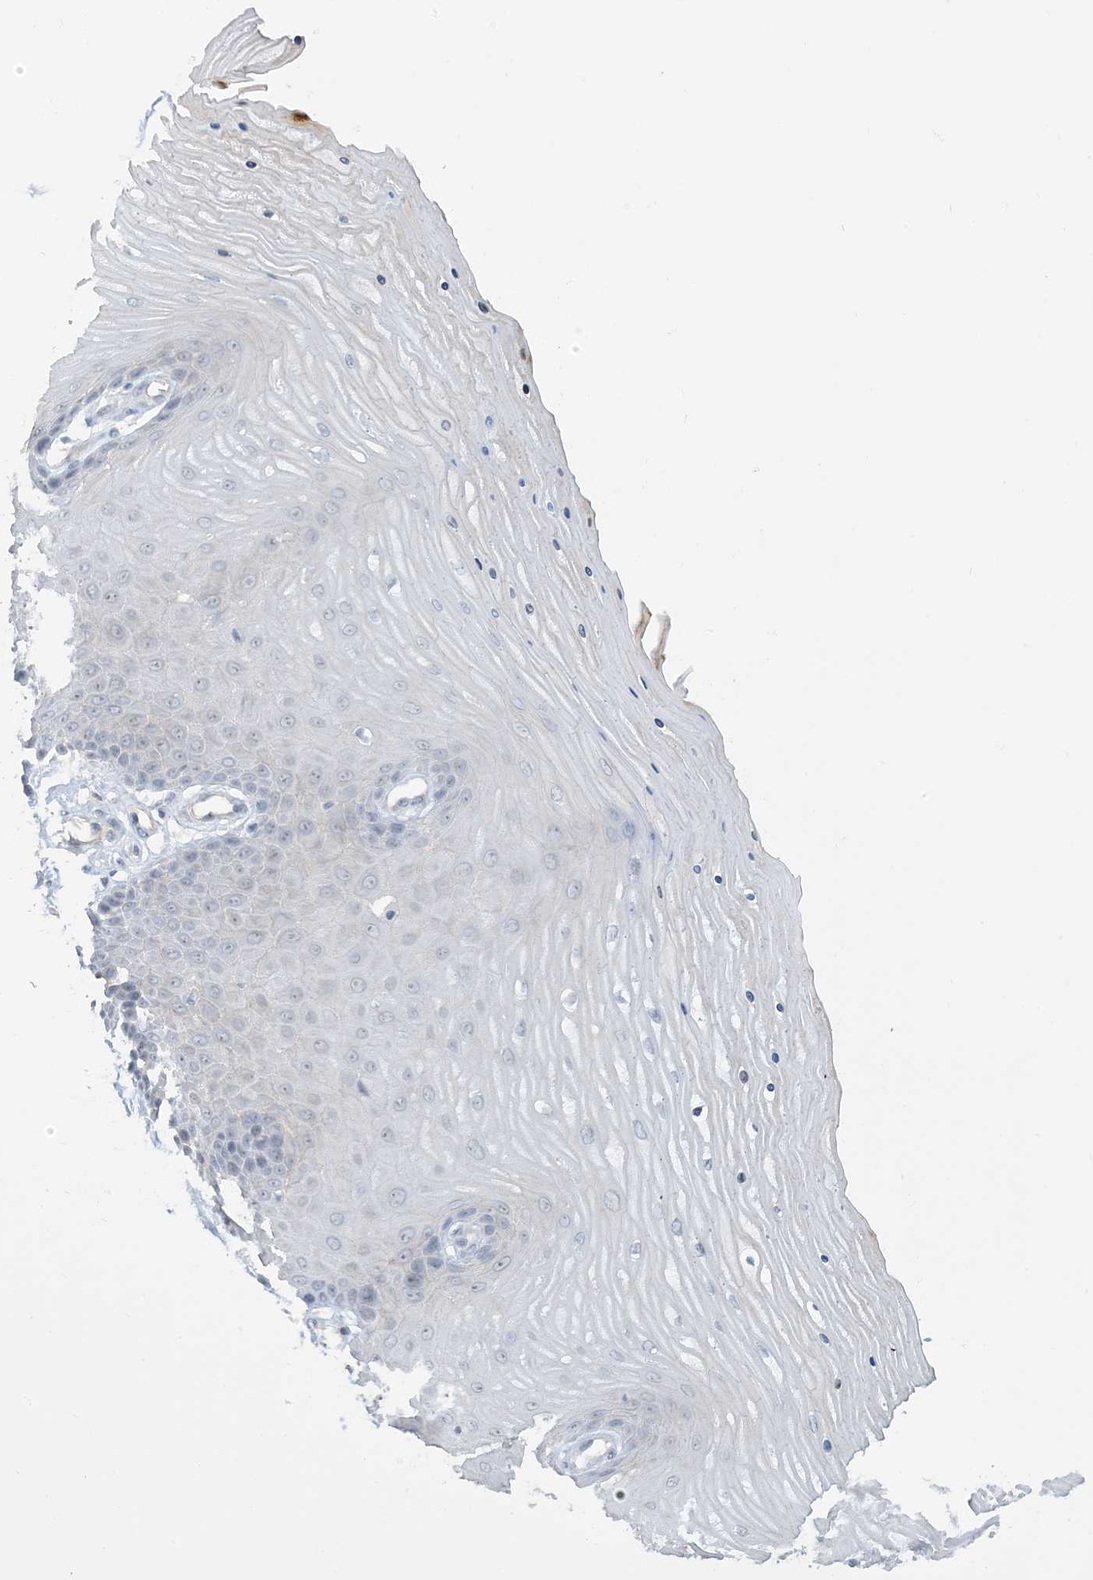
{"staining": {"intensity": "moderate", "quantity": "<25%", "location": "cytoplasmic/membranous"}, "tissue": "cervix", "cell_type": "Glandular cells", "image_type": "normal", "snomed": [{"axis": "morphology", "description": "Normal tissue, NOS"}, {"axis": "topography", "description": "Cervix"}], "caption": "About <25% of glandular cells in normal human cervix demonstrate moderate cytoplasmic/membranous protein expression as visualized by brown immunohistochemical staining.", "gene": "IL36B", "patient": {"sex": "female", "age": 55}}